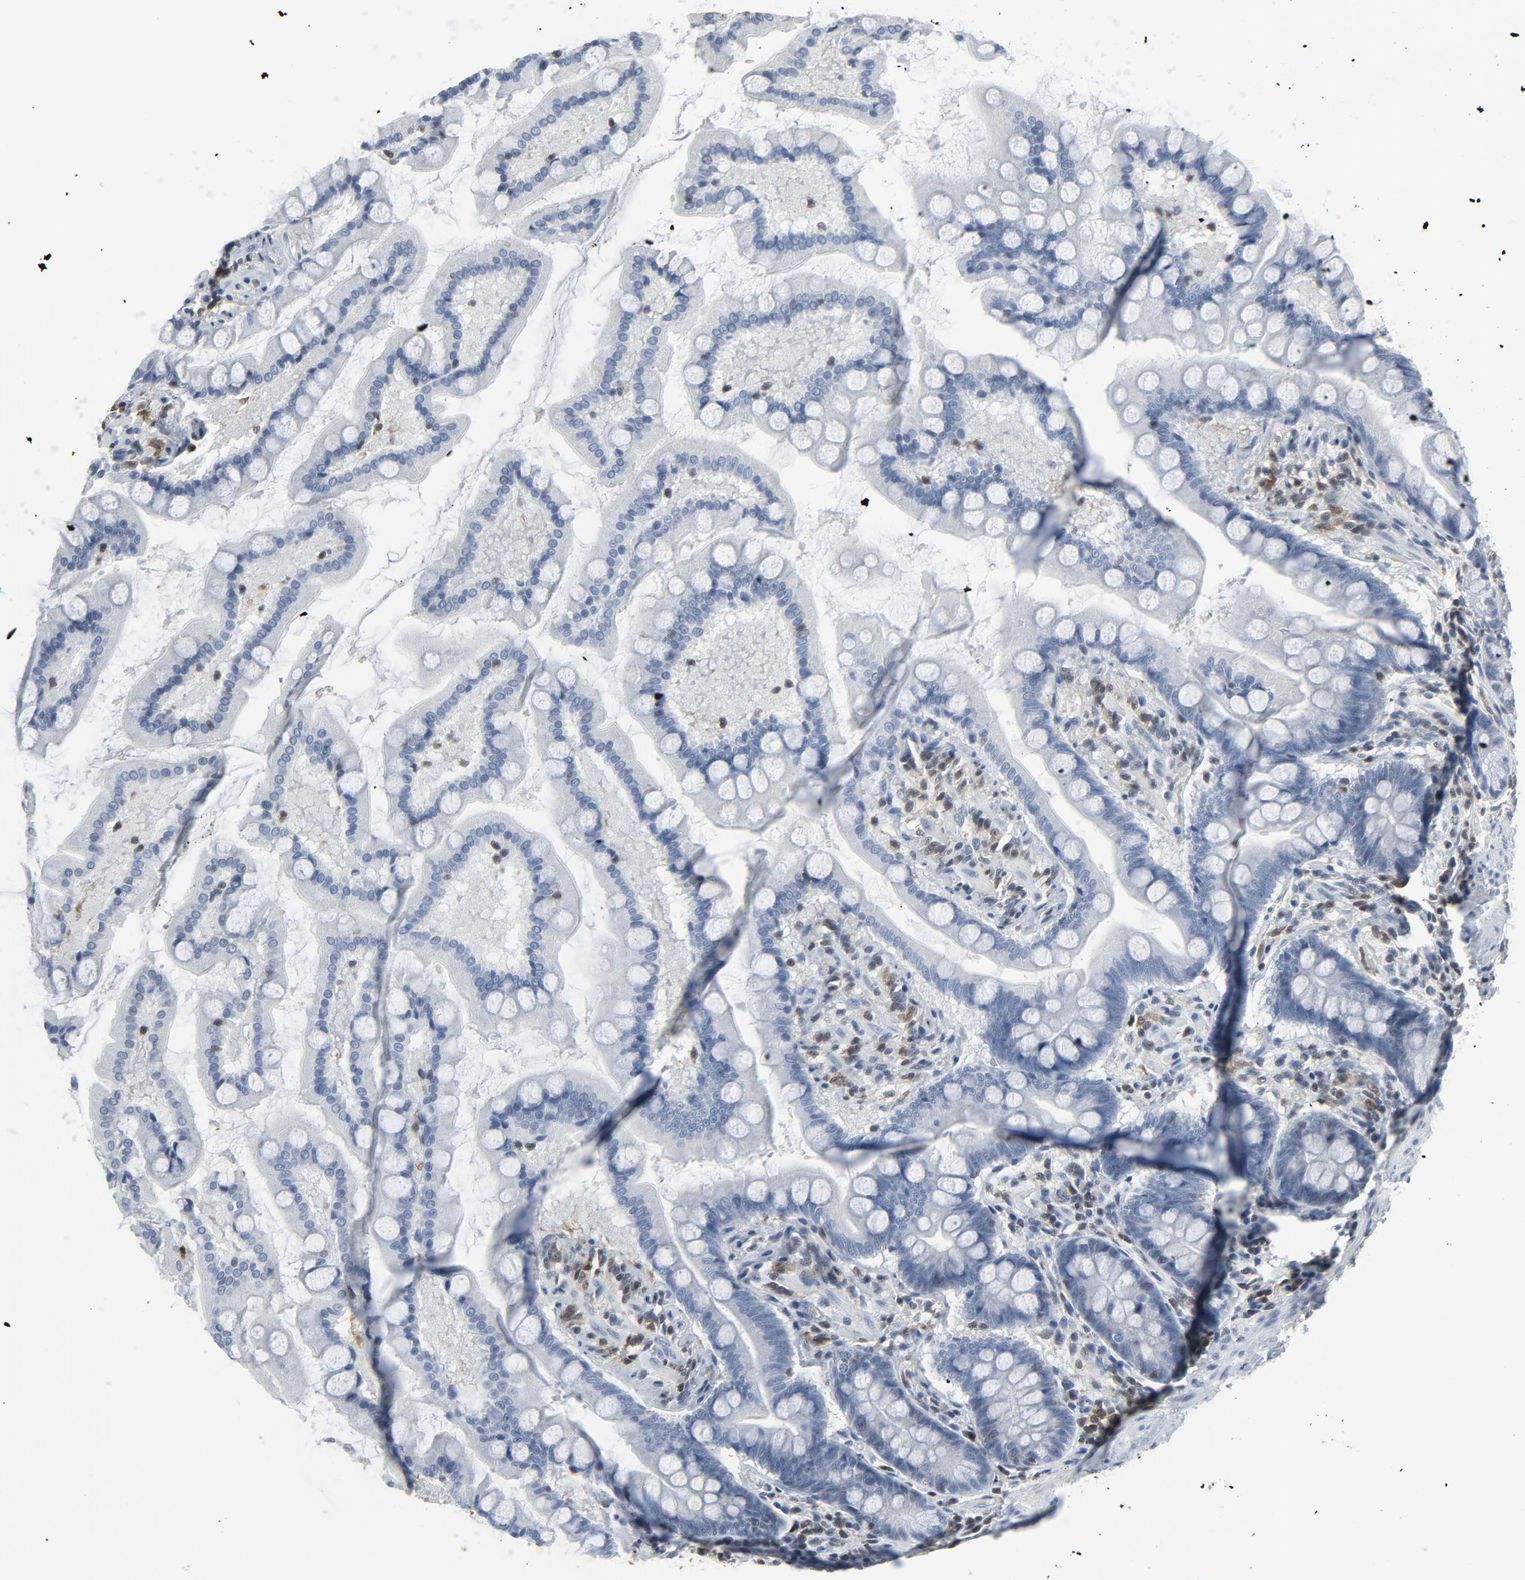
{"staining": {"intensity": "negative", "quantity": "none", "location": "none"}, "tissue": "small intestine", "cell_type": "Glandular cells", "image_type": "normal", "snomed": [{"axis": "morphology", "description": "Normal tissue, NOS"}, {"axis": "topography", "description": "Small intestine"}], "caption": "Glandular cells are negative for brown protein staining in benign small intestine. The staining was performed using DAB (3,3'-diaminobenzidine) to visualize the protein expression in brown, while the nuclei were stained in blue with hematoxylin (Magnification: 20x).", "gene": "STAT5A", "patient": {"sex": "male", "age": 41}}